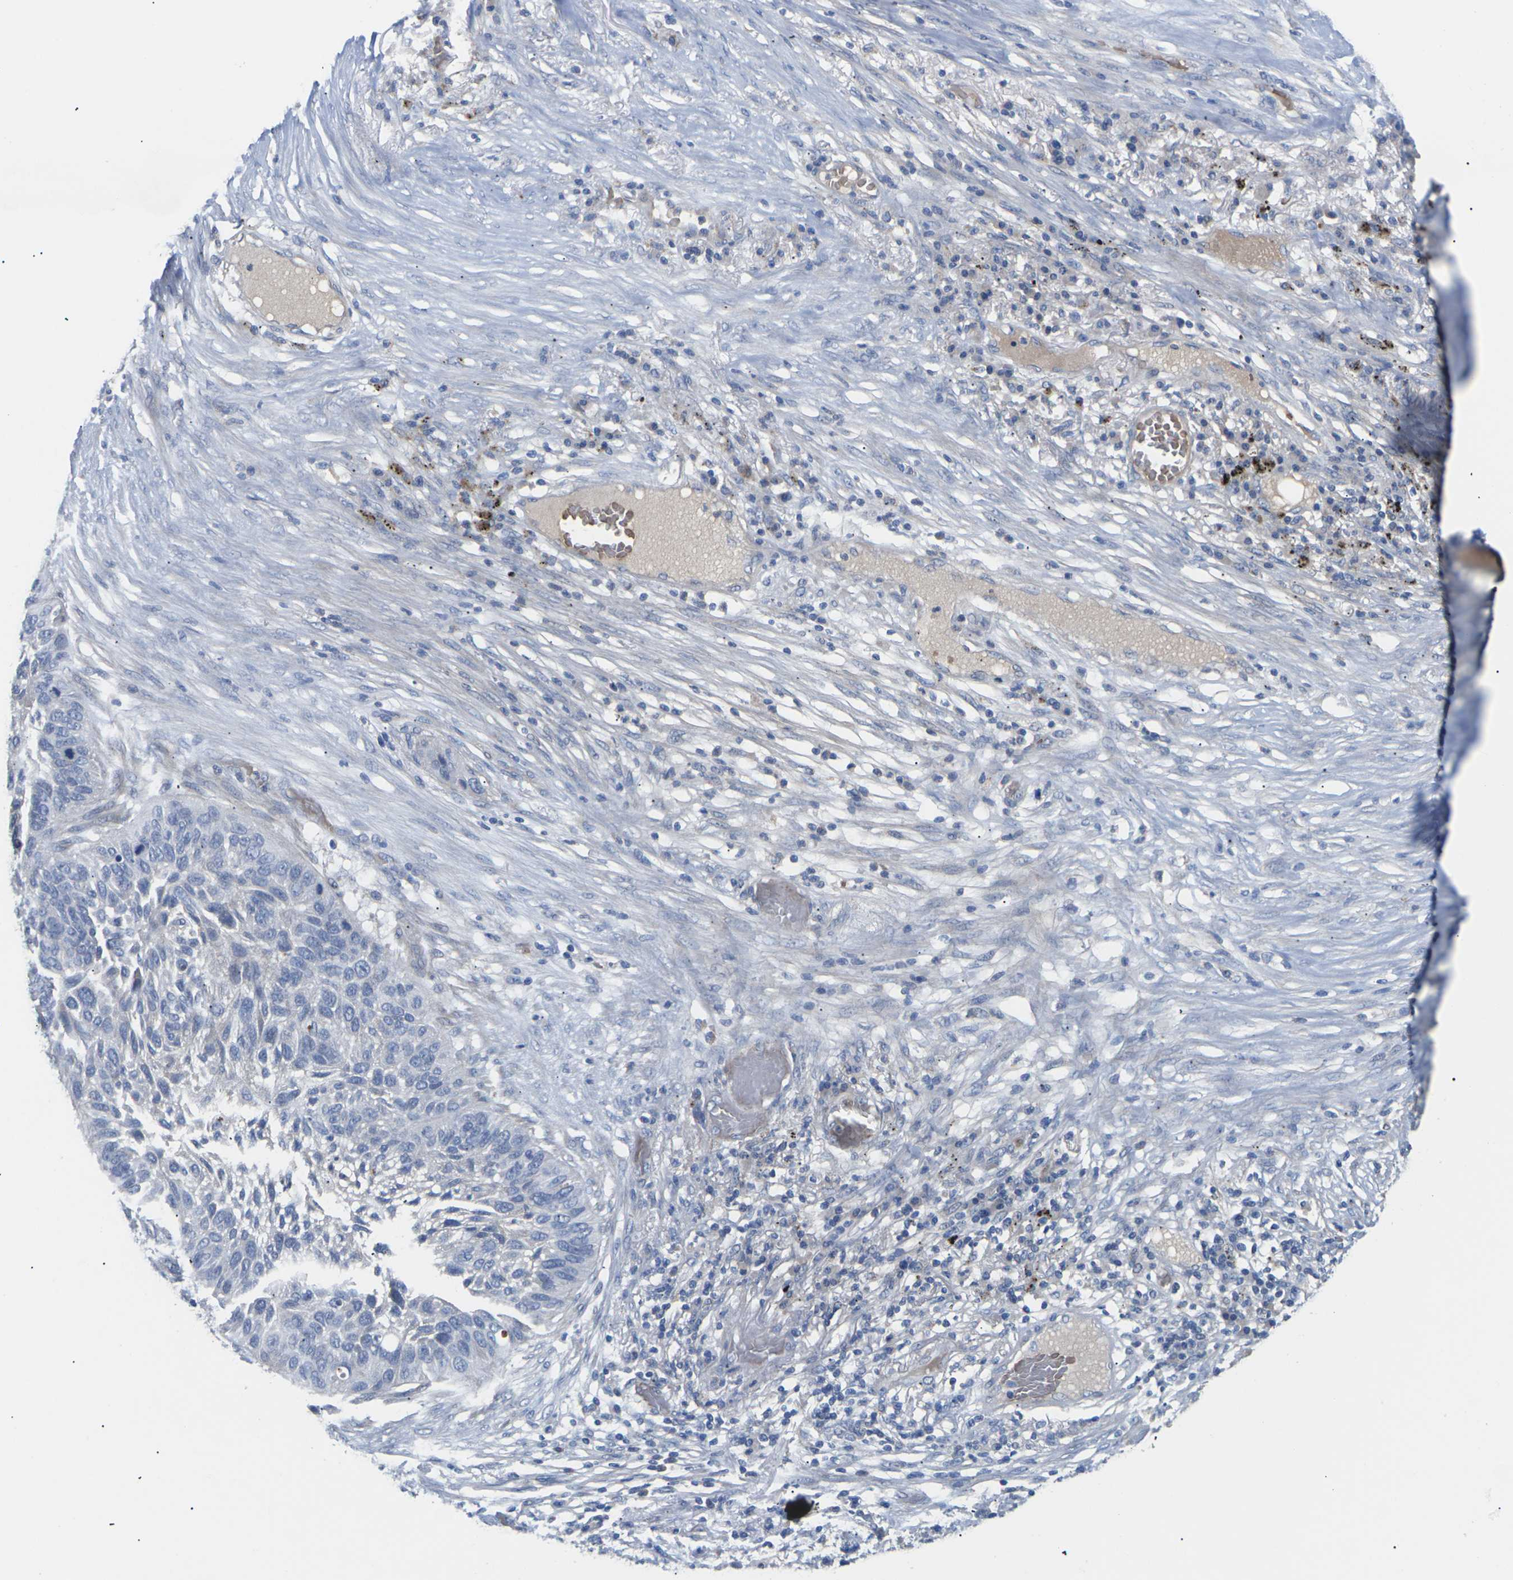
{"staining": {"intensity": "negative", "quantity": "none", "location": "none"}, "tissue": "lung cancer", "cell_type": "Tumor cells", "image_type": "cancer", "snomed": [{"axis": "morphology", "description": "Squamous cell carcinoma, NOS"}, {"axis": "topography", "description": "Lung"}], "caption": "This photomicrograph is of lung squamous cell carcinoma stained with immunohistochemistry to label a protein in brown with the nuclei are counter-stained blue. There is no expression in tumor cells.", "gene": "TMCO4", "patient": {"sex": "male", "age": 57}}